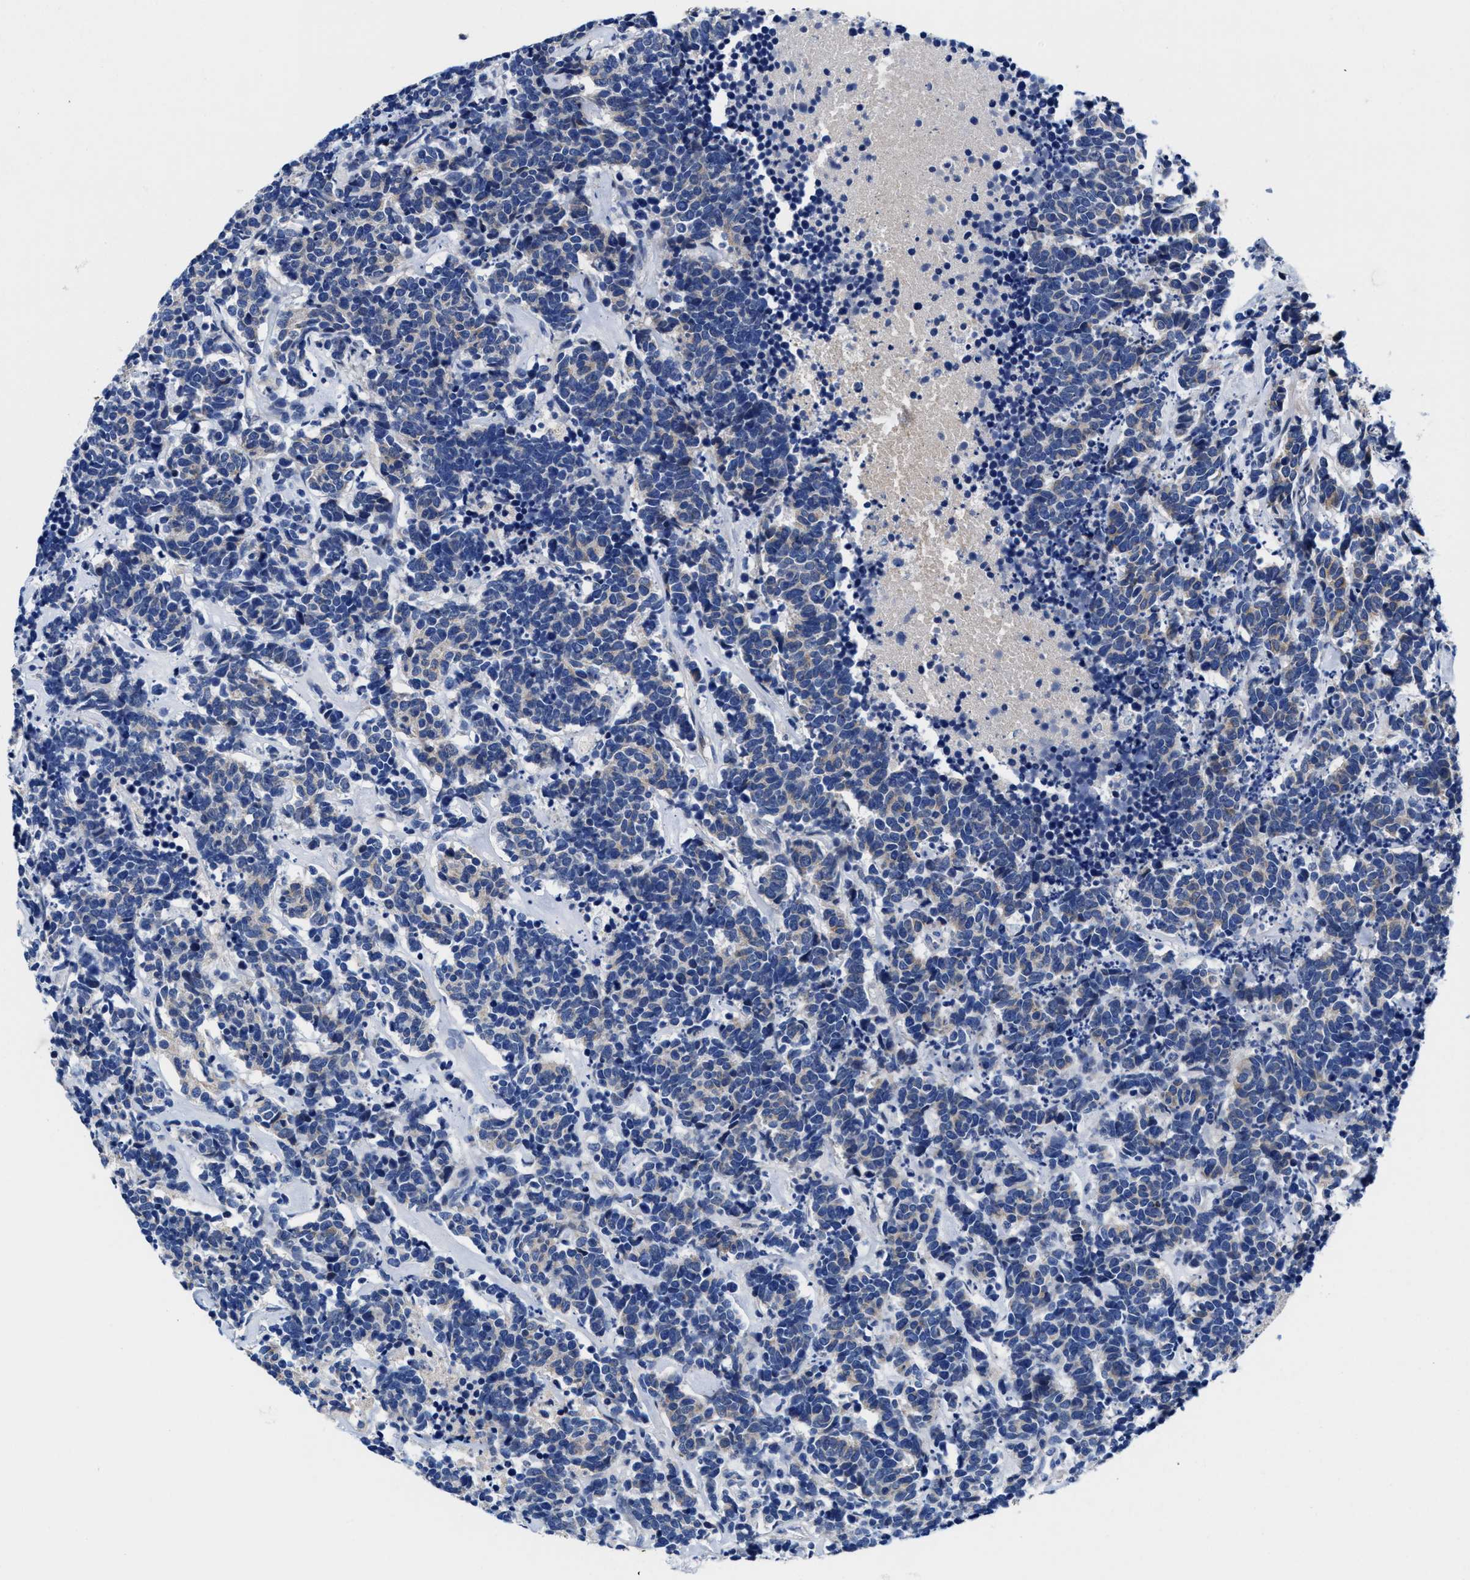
{"staining": {"intensity": "negative", "quantity": "none", "location": "none"}, "tissue": "carcinoid", "cell_type": "Tumor cells", "image_type": "cancer", "snomed": [{"axis": "morphology", "description": "Carcinoma, NOS"}, {"axis": "morphology", "description": "Carcinoid, malignant, NOS"}, {"axis": "topography", "description": "Urinary bladder"}], "caption": "Malignant carcinoid stained for a protein using IHC reveals no positivity tumor cells.", "gene": "DHRS13", "patient": {"sex": "male", "age": 57}}